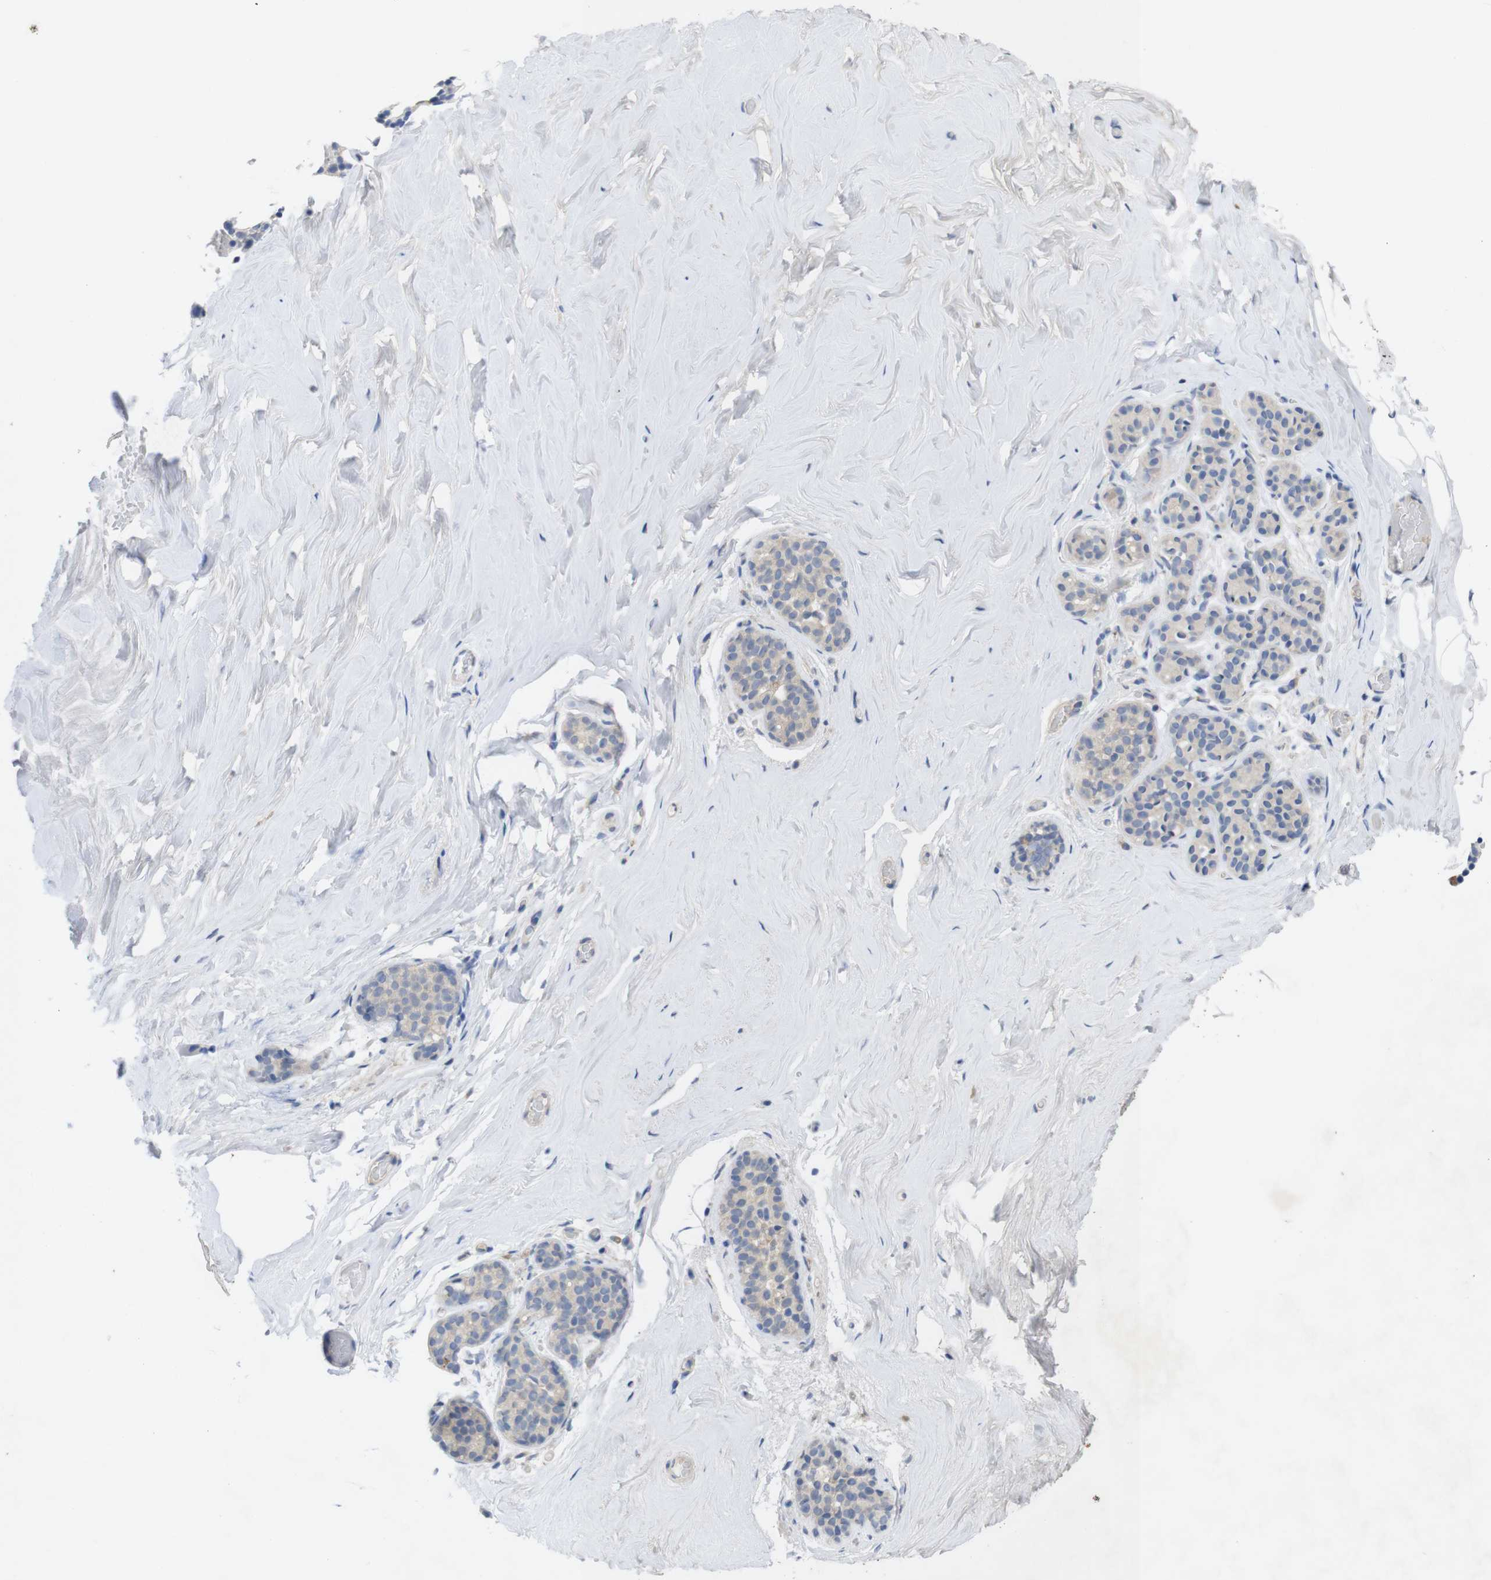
{"staining": {"intensity": "negative", "quantity": "none", "location": "none"}, "tissue": "breast", "cell_type": "Adipocytes", "image_type": "normal", "snomed": [{"axis": "morphology", "description": "Normal tissue, NOS"}, {"axis": "topography", "description": "Breast"}], "caption": "Breast stained for a protein using immunohistochemistry (IHC) shows no expression adipocytes.", "gene": "BCAR3", "patient": {"sex": "female", "age": 75}}